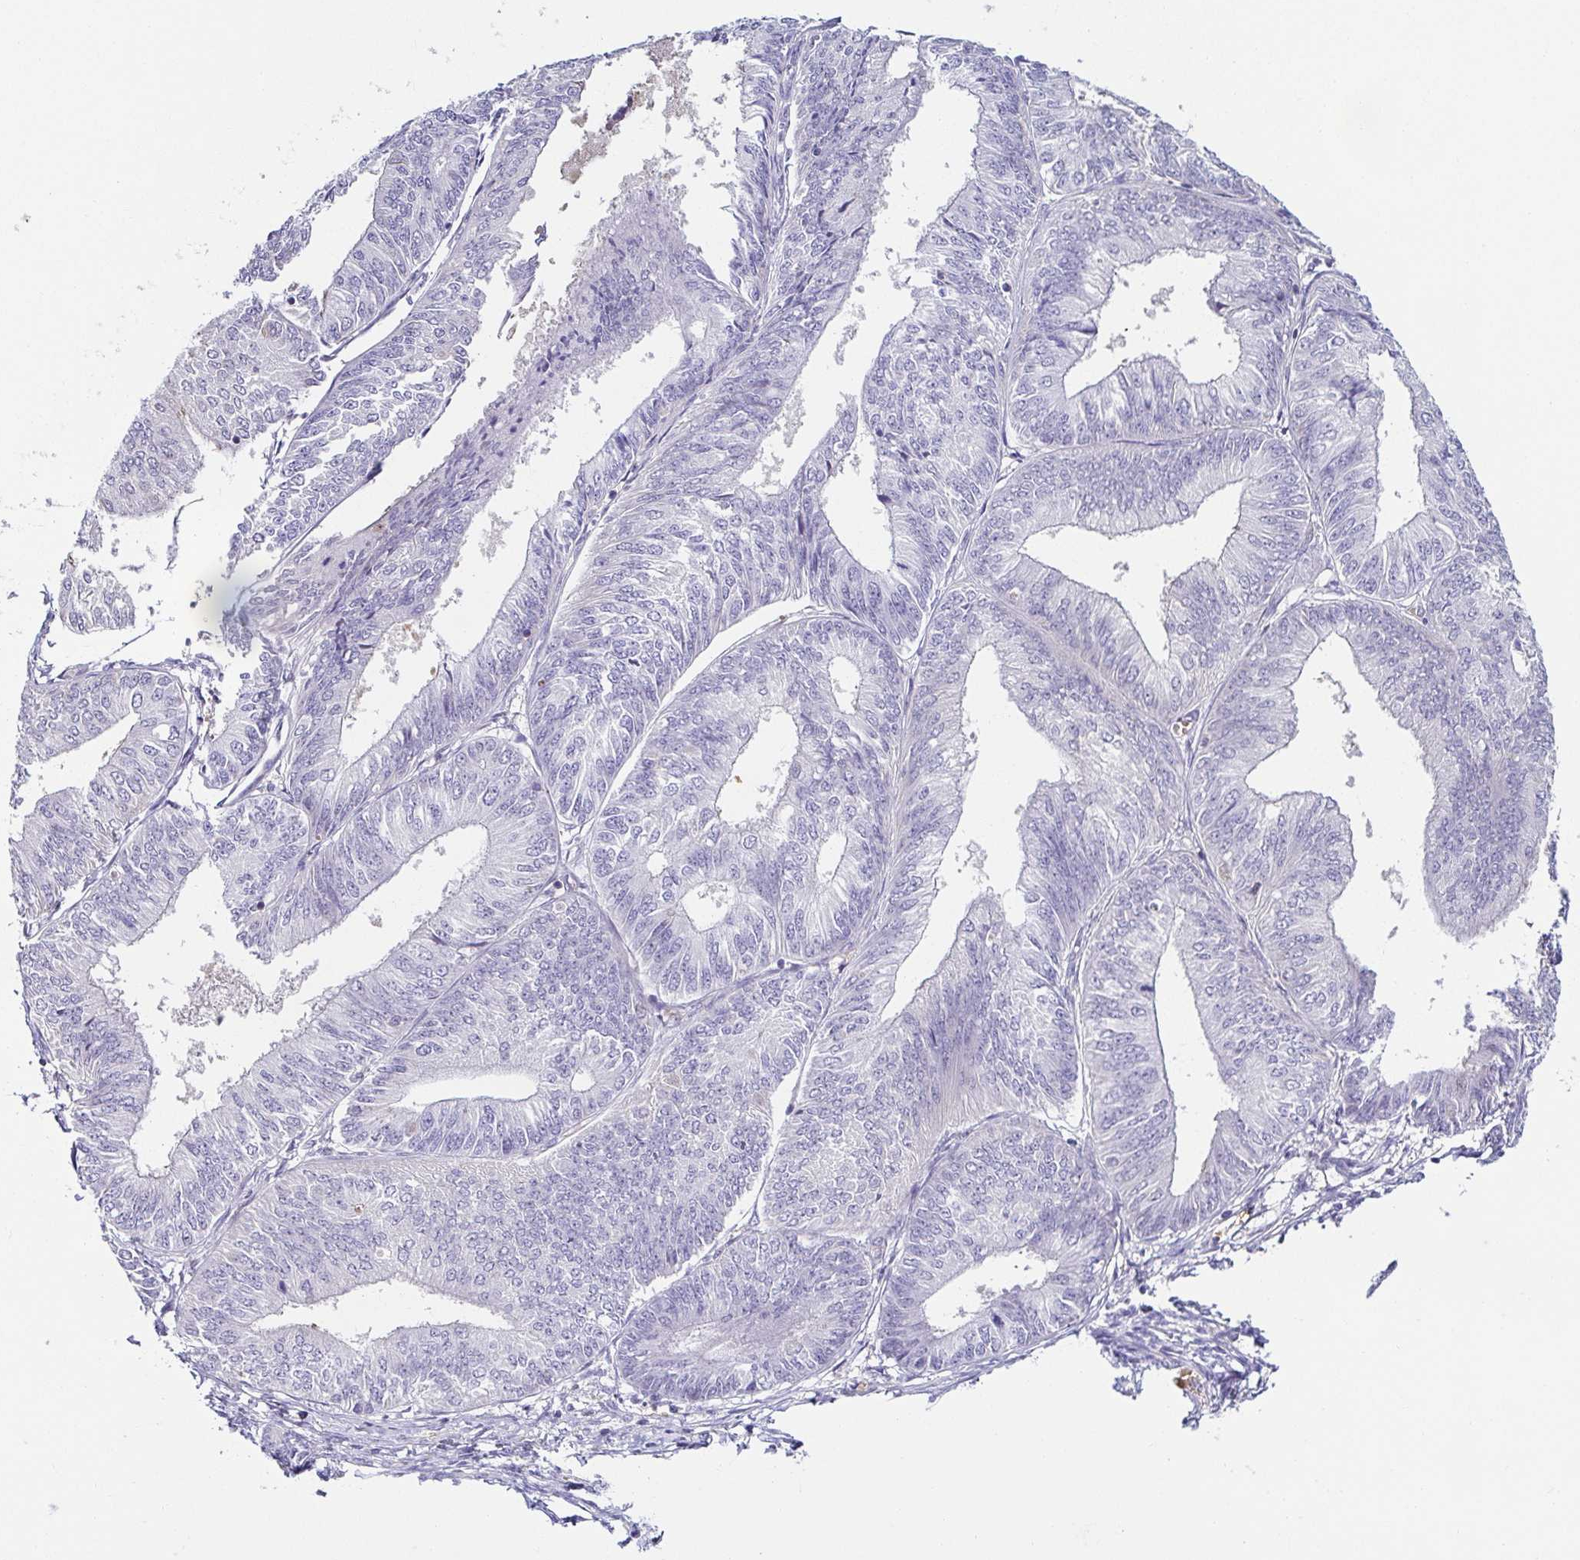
{"staining": {"intensity": "negative", "quantity": "none", "location": "none"}, "tissue": "endometrial cancer", "cell_type": "Tumor cells", "image_type": "cancer", "snomed": [{"axis": "morphology", "description": "Adenocarcinoma, NOS"}, {"axis": "topography", "description": "Endometrium"}], "caption": "The photomicrograph exhibits no staining of tumor cells in adenocarcinoma (endometrial). The staining was performed using DAB (3,3'-diaminobenzidine) to visualize the protein expression in brown, while the nuclei were stained in blue with hematoxylin (Magnification: 20x).", "gene": "FAM162B", "patient": {"sex": "female", "age": 58}}